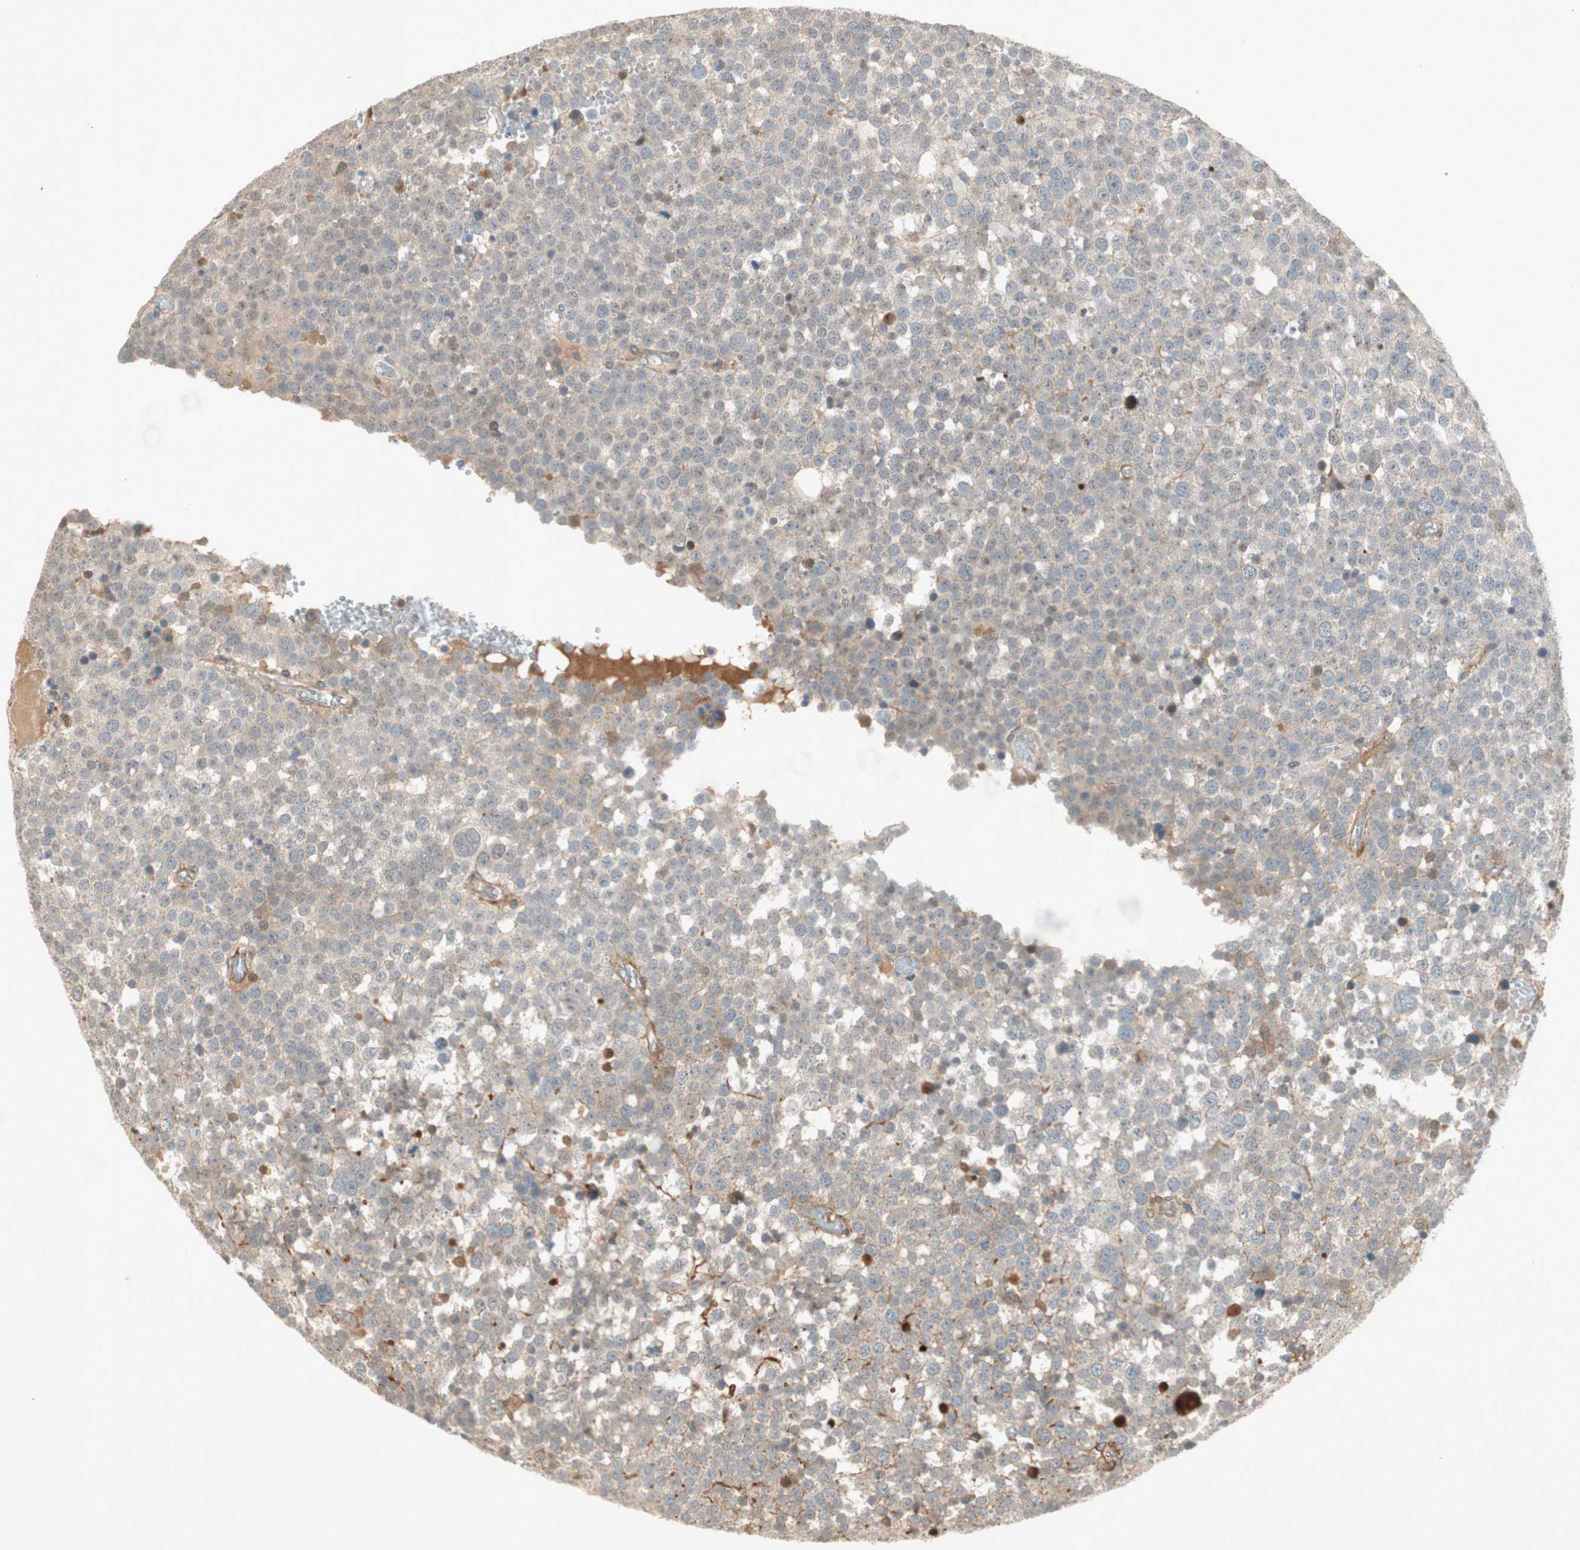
{"staining": {"intensity": "moderate", "quantity": "<25%", "location": "nuclear"}, "tissue": "testis cancer", "cell_type": "Tumor cells", "image_type": "cancer", "snomed": [{"axis": "morphology", "description": "Seminoma, NOS"}, {"axis": "topography", "description": "Testis"}], "caption": "A brown stain labels moderate nuclear positivity of a protein in human seminoma (testis) tumor cells.", "gene": "RNGTT", "patient": {"sex": "male", "age": 71}}